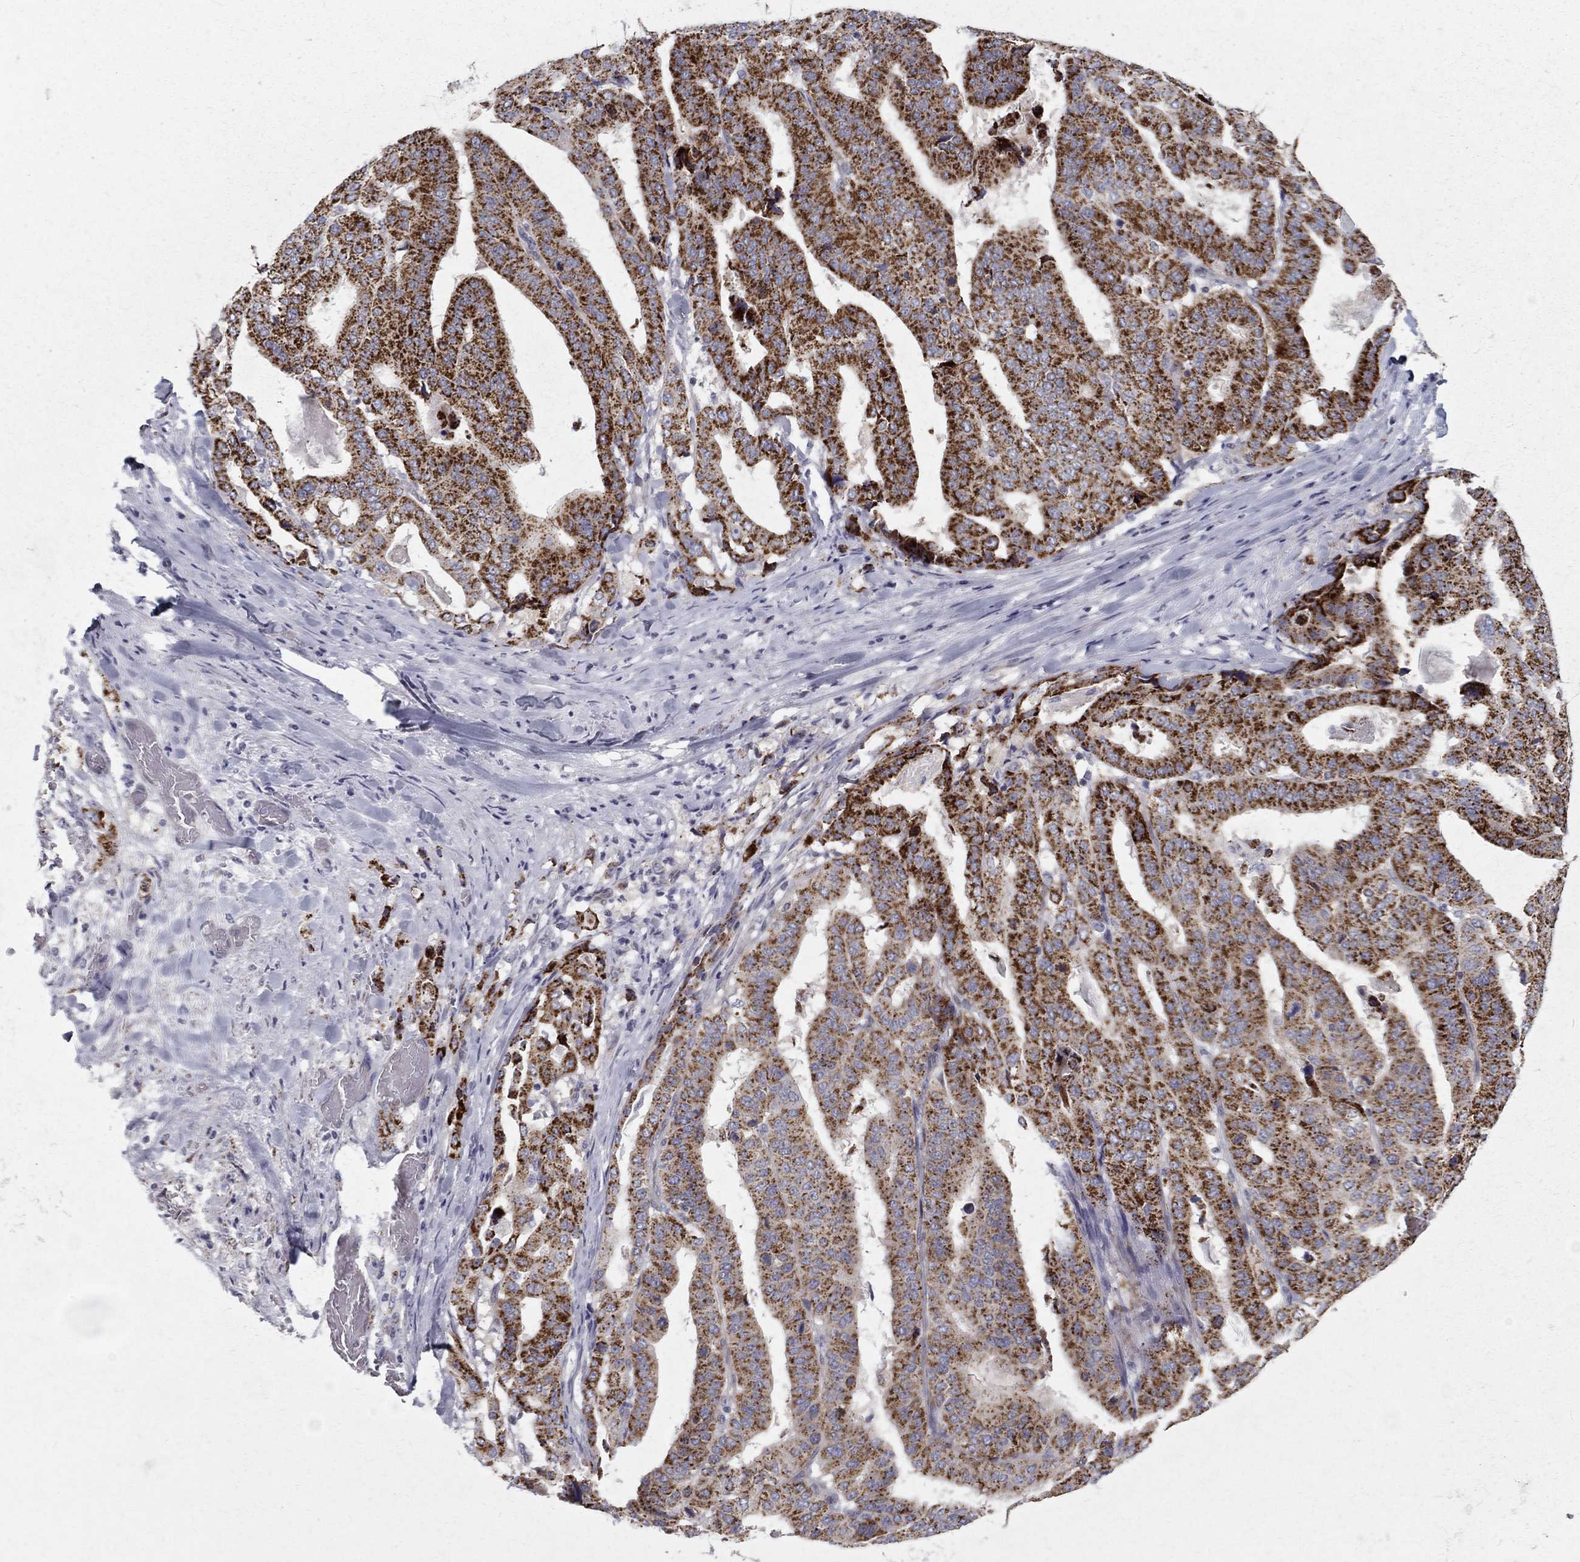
{"staining": {"intensity": "strong", "quantity": ">75%", "location": "cytoplasmic/membranous"}, "tissue": "stomach cancer", "cell_type": "Tumor cells", "image_type": "cancer", "snomed": [{"axis": "morphology", "description": "Adenocarcinoma, NOS"}, {"axis": "topography", "description": "Stomach"}], "caption": "Adenocarcinoma (stomach) stained for a protein (brown) reveals strong cytoplasmic/membranous positive staining in about >75% of tumor cells.", "gene": "CLIC6", "patient": {"sex": "male", "age": 48}}